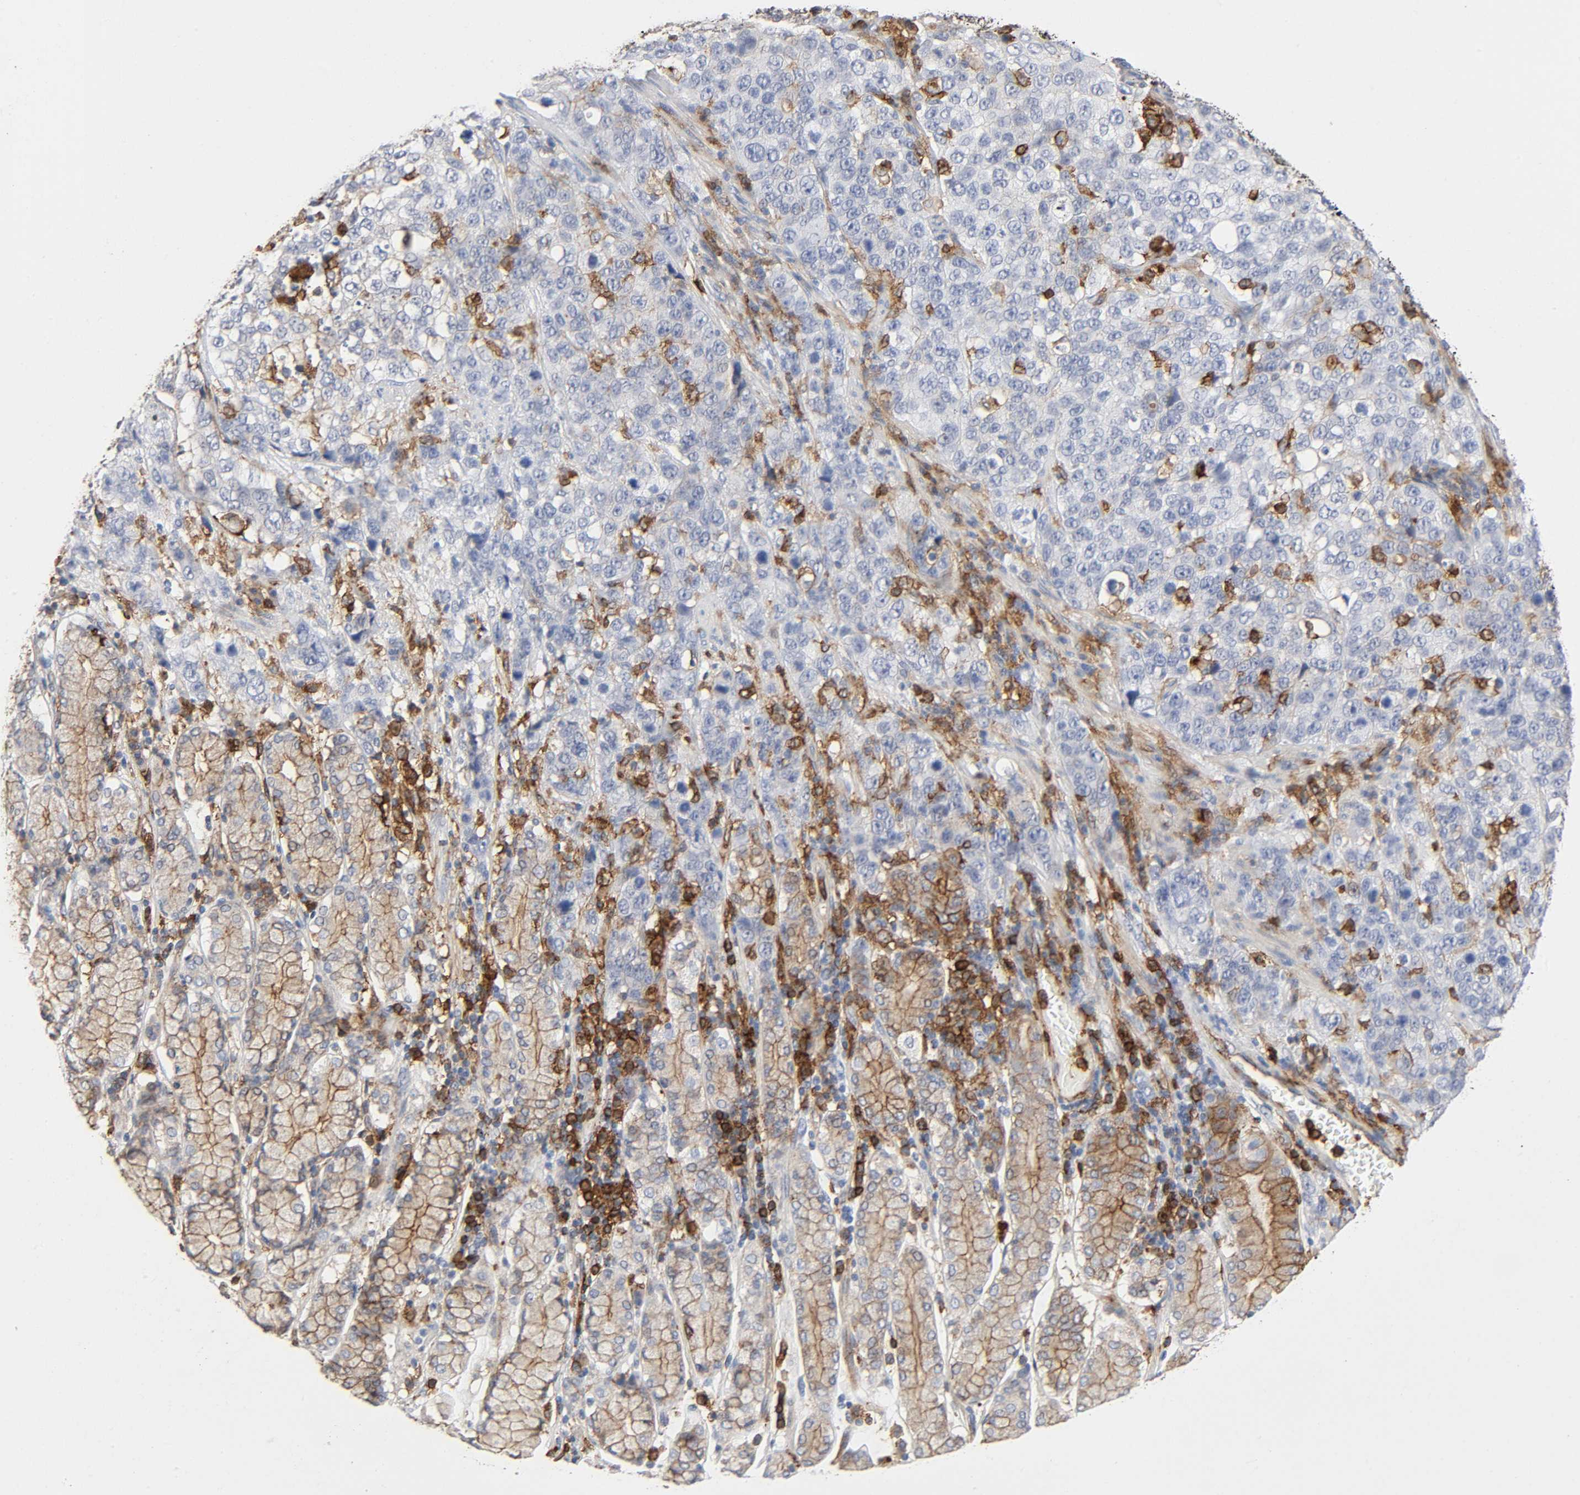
{"staining": {"intensity": "negative", "quantity": "none", "location": "none"}, "tissue": "stomach cancer", "cell_type": "Tumor cells", "image_type": "cancer", "snomed": [{"axis": "morphology", "description": "Normal tissue, NOS"}, {"axis": "morphology", "description": "Adenocarcinoma, NOS"}, {"axis": "topography", "description": "Stomach"}], "caption": "Immunohistochemistry (IHC) image of neoplastic tissue: stomach cancer stained with DAB exhibits no significant protein positivity in tumor cells.", "gene": "LYN", "patient": {"sex": "male", "age": 48}}